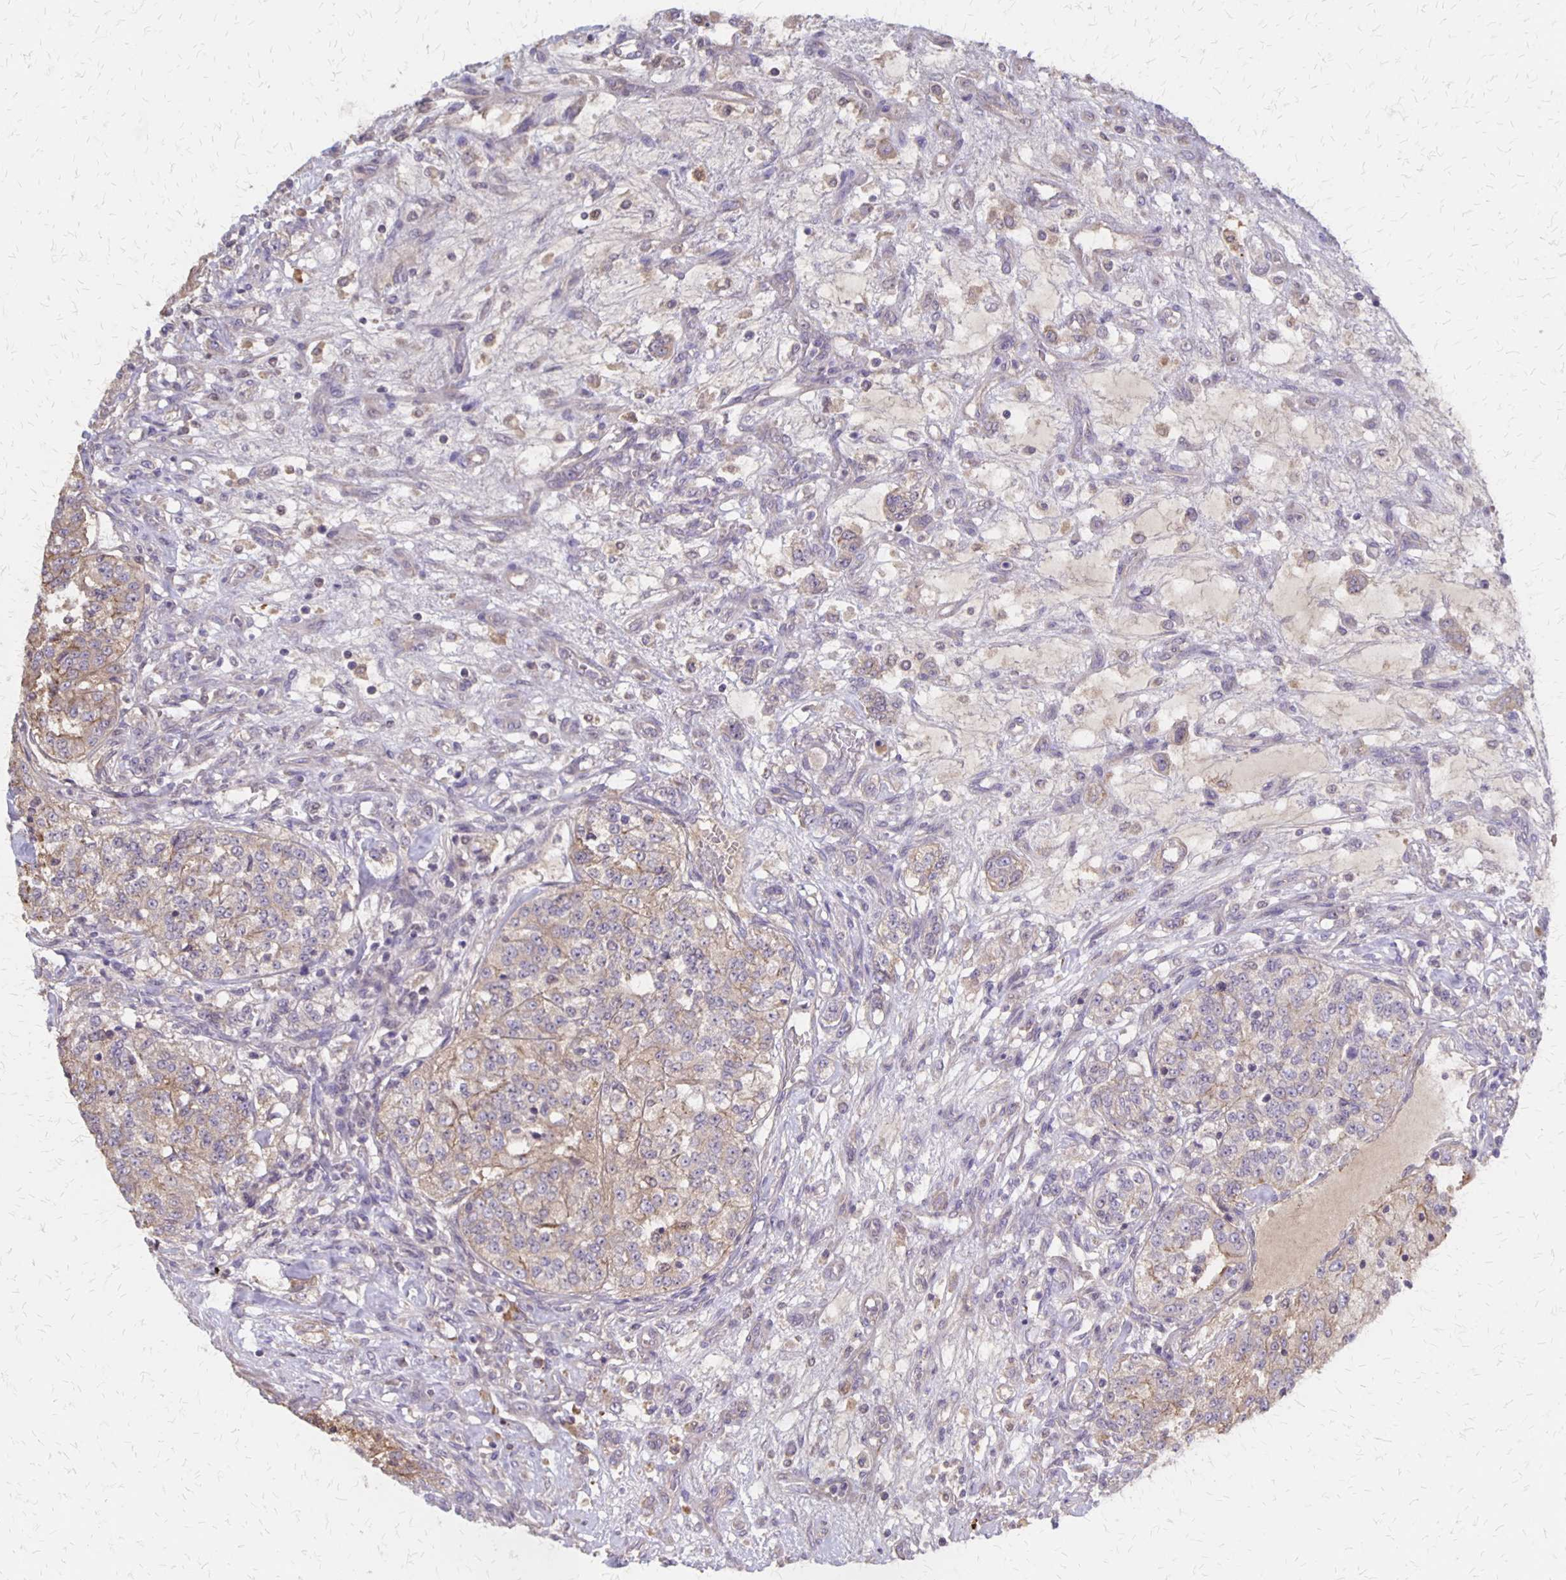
{"staining": {"intensity": "weak", "quantity": "<25%", "location": "cytoplasmic/membranous"}, "tissue": "renal cancer", "cell_type": "Tumor cells", "image_type": "cancer", "snomed": [{"axis": "morphology", "description": "Adenocarcinoma, NOS"}, {"axis": "topography", "description": "Kidney"}], "caption": "Immunohistochemical staining of renal cancer exhibits no significant staining in tumor cells. (DAB immunohistochemistry visualized using brightfield microscopy, high magnification).", "gene": "NOG", "patient": {"sex": "female", "age": 63}}